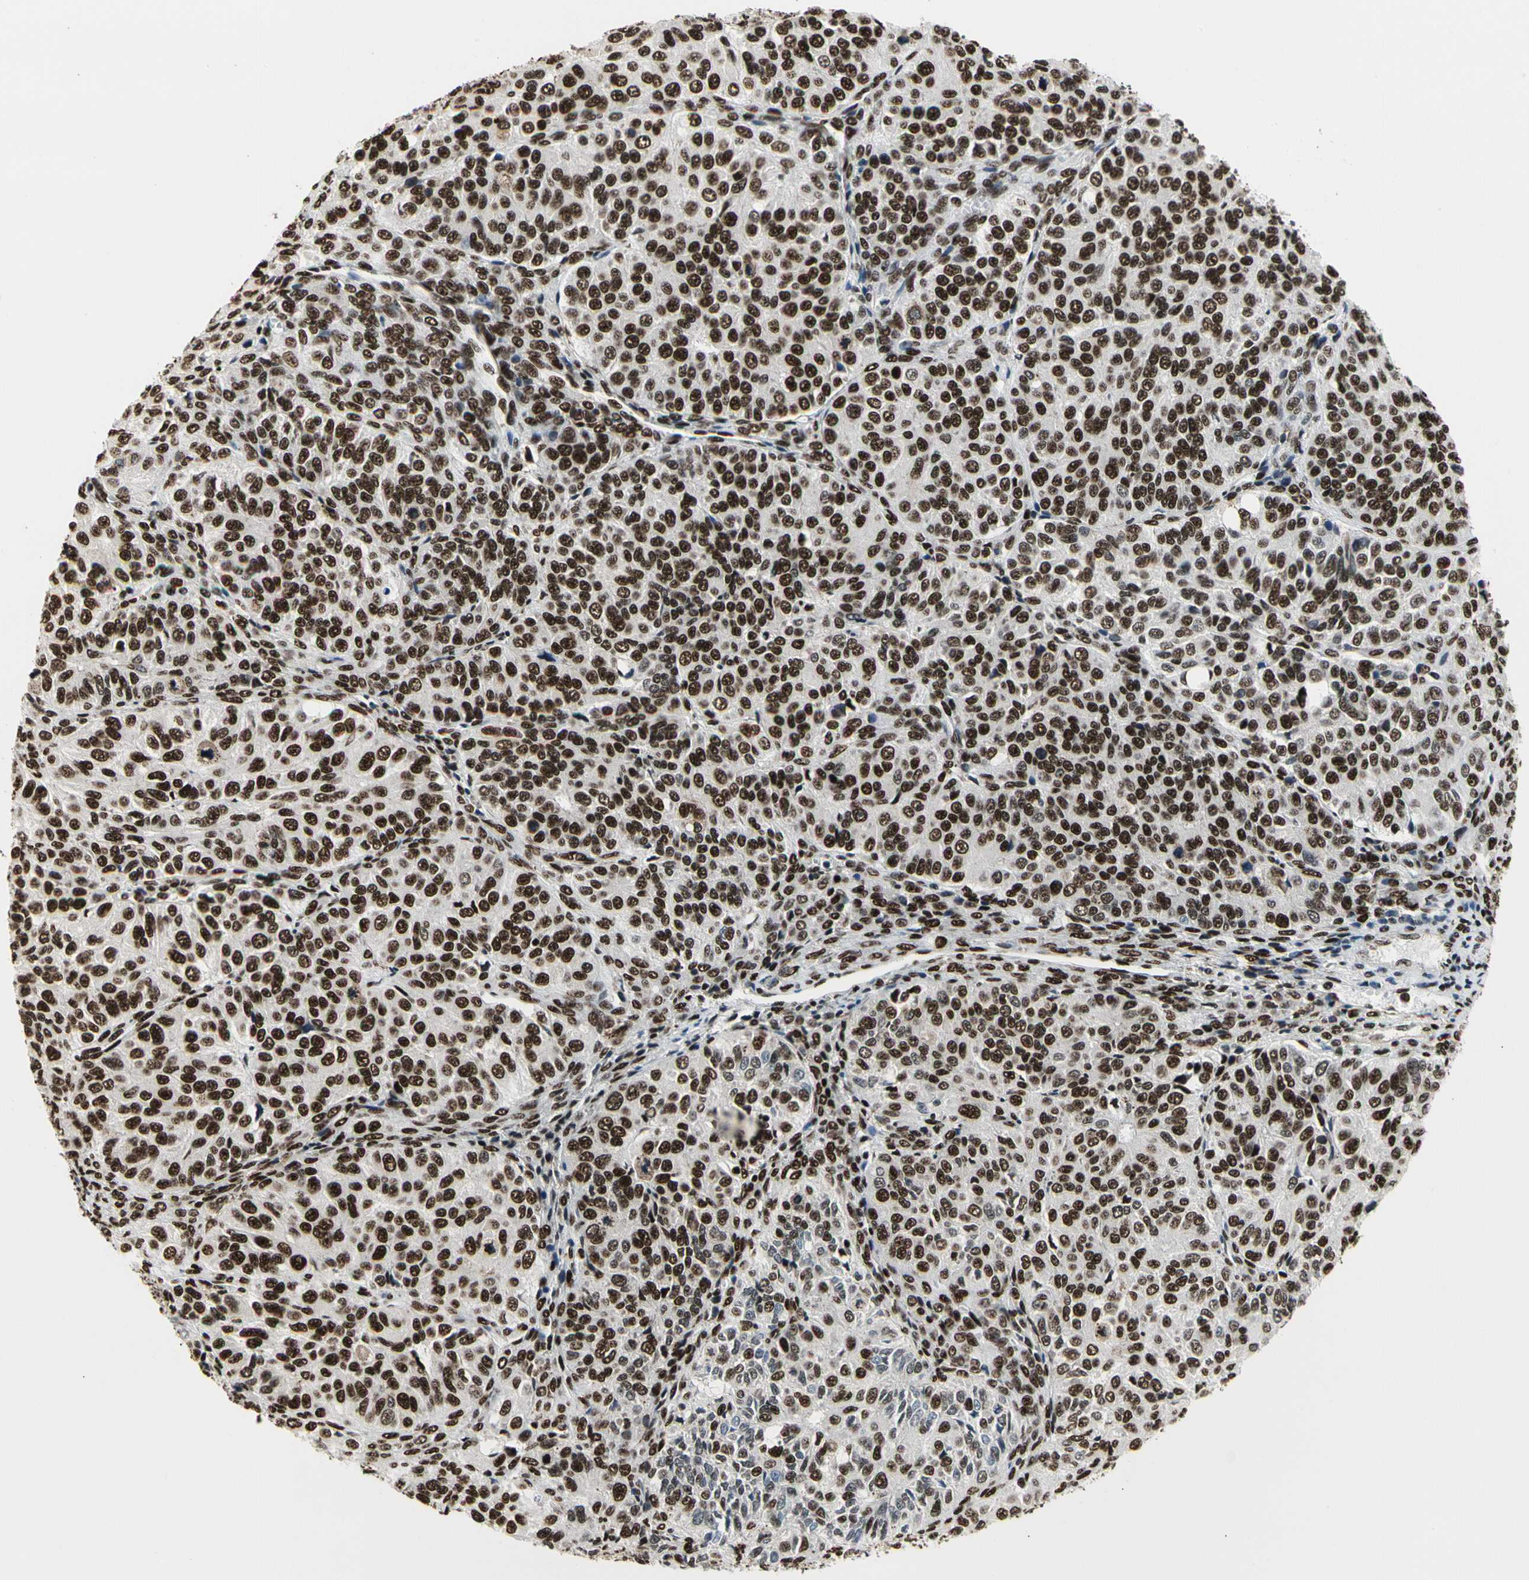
{"staining": {"intensity": "strong", "quantity": ">75%", "location": "nuclear"}, "tissue": "ovarian cancer", "cell_type": "Tumor cells", "image_type": "cancer", "snomed": [{"axis": "morphology", "description": "Carcinoma, endometroid"}, {"axis": "topography", "description": "Ovary"}], "caption": "Immunohistochemical staining of endometroid carcinoma (ovarian) reveals high levels of strong nuclear positivity in about >75% of tumor cells.", "gene": "SRSF11", "patient": {"sex": "female", "age": 51}}